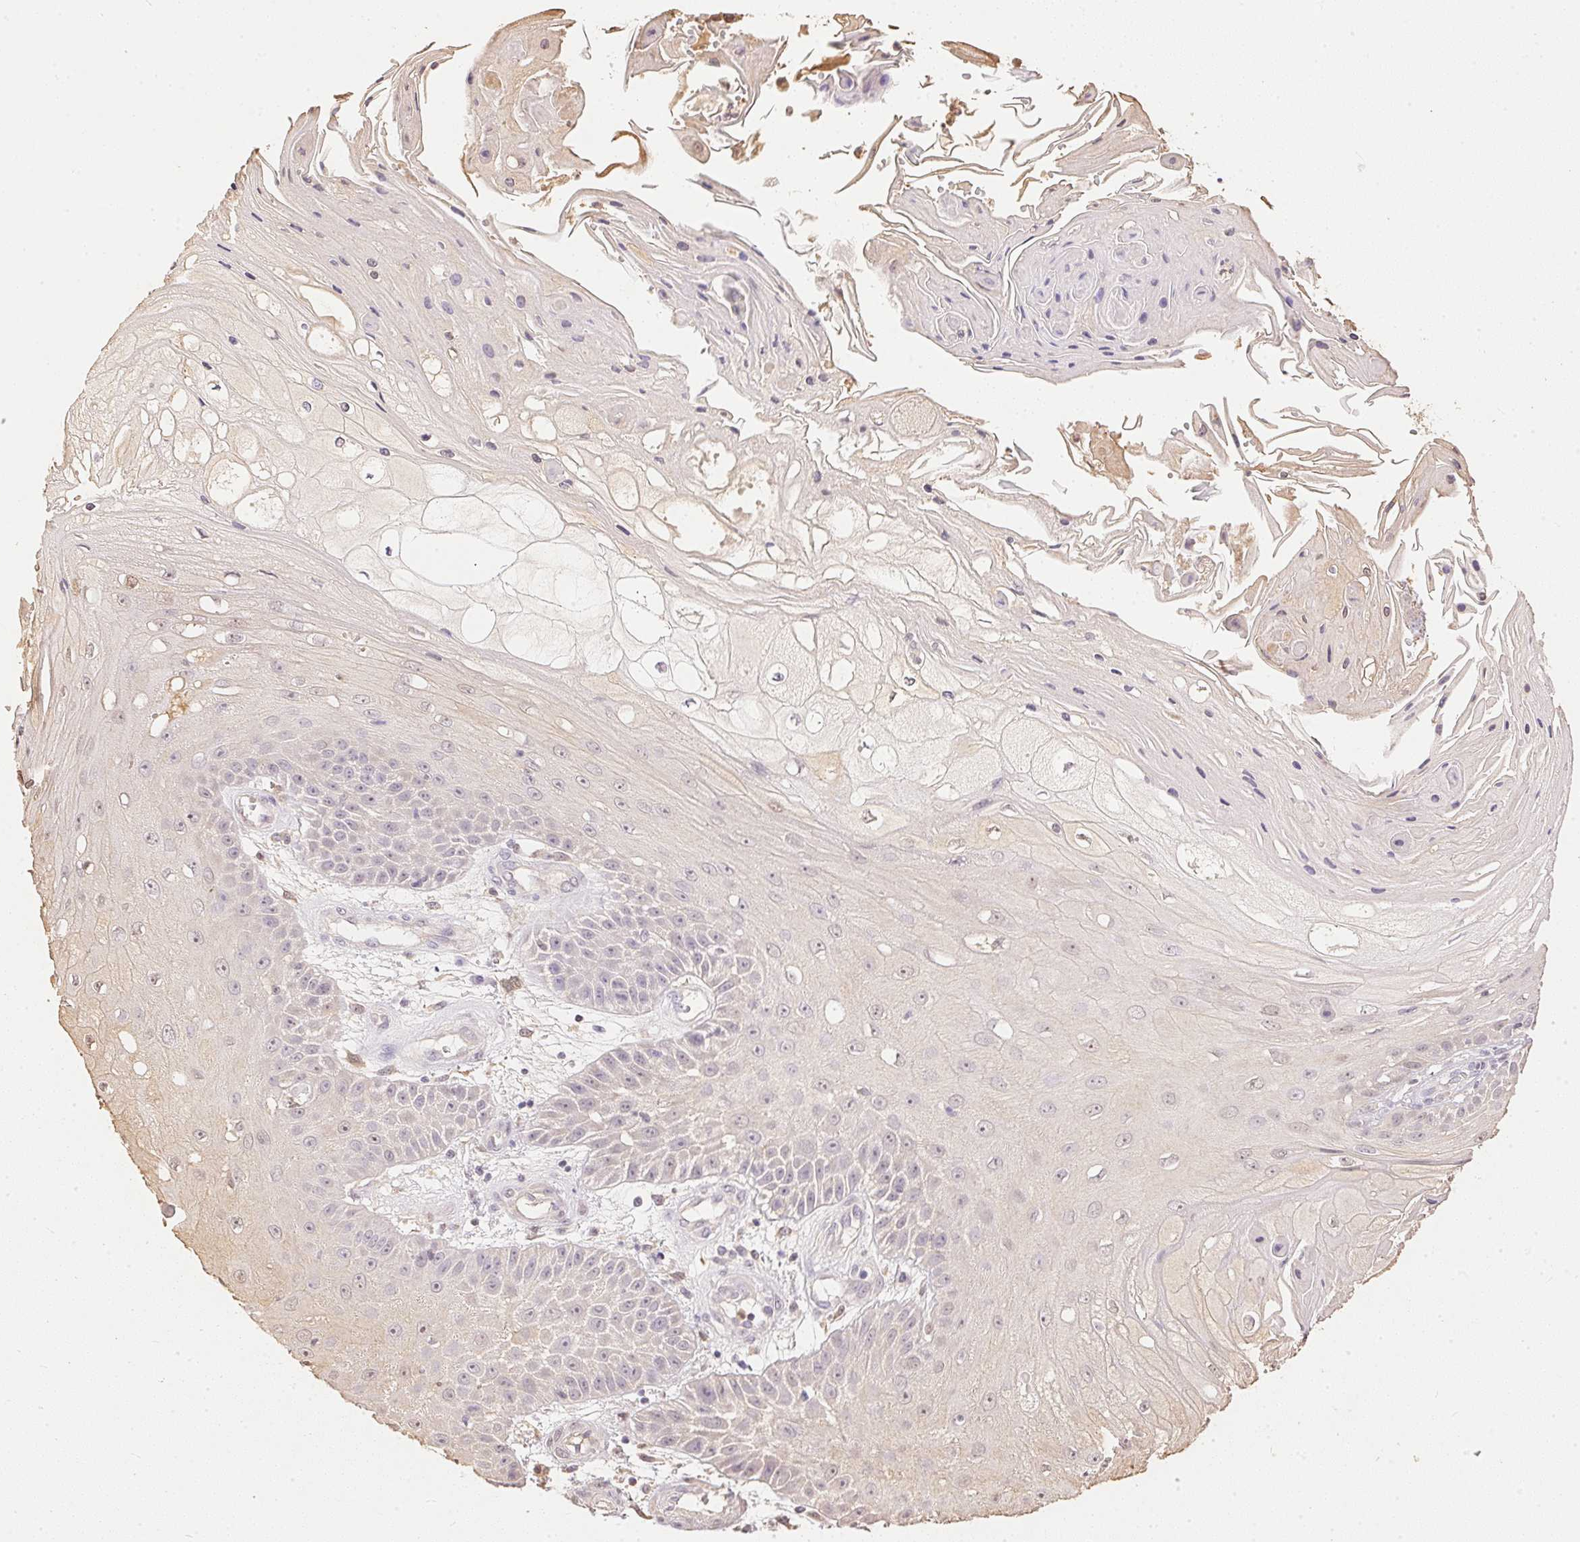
{"staining": {"intensity": "negative", "quantity": "none", "location": "none"}, "tissue": "skin cancer", "cell_type": "Tumor cells", "image_type": "cancer", "snomed": [{"axis": "morphology", "description": "Squamous cell carcinoma, NOS"}, {"axis": "topography", "description": "Skin"}], "caption": "DAB immunohistochemical staining of skin cancer reveals no significant staining in tumor cells. (Brightfield microscopy of DAB immunohistochemistry (IHC) at high magnification).", "gene": "S100A3", "patient": {"sex": "male", "age": 70}}